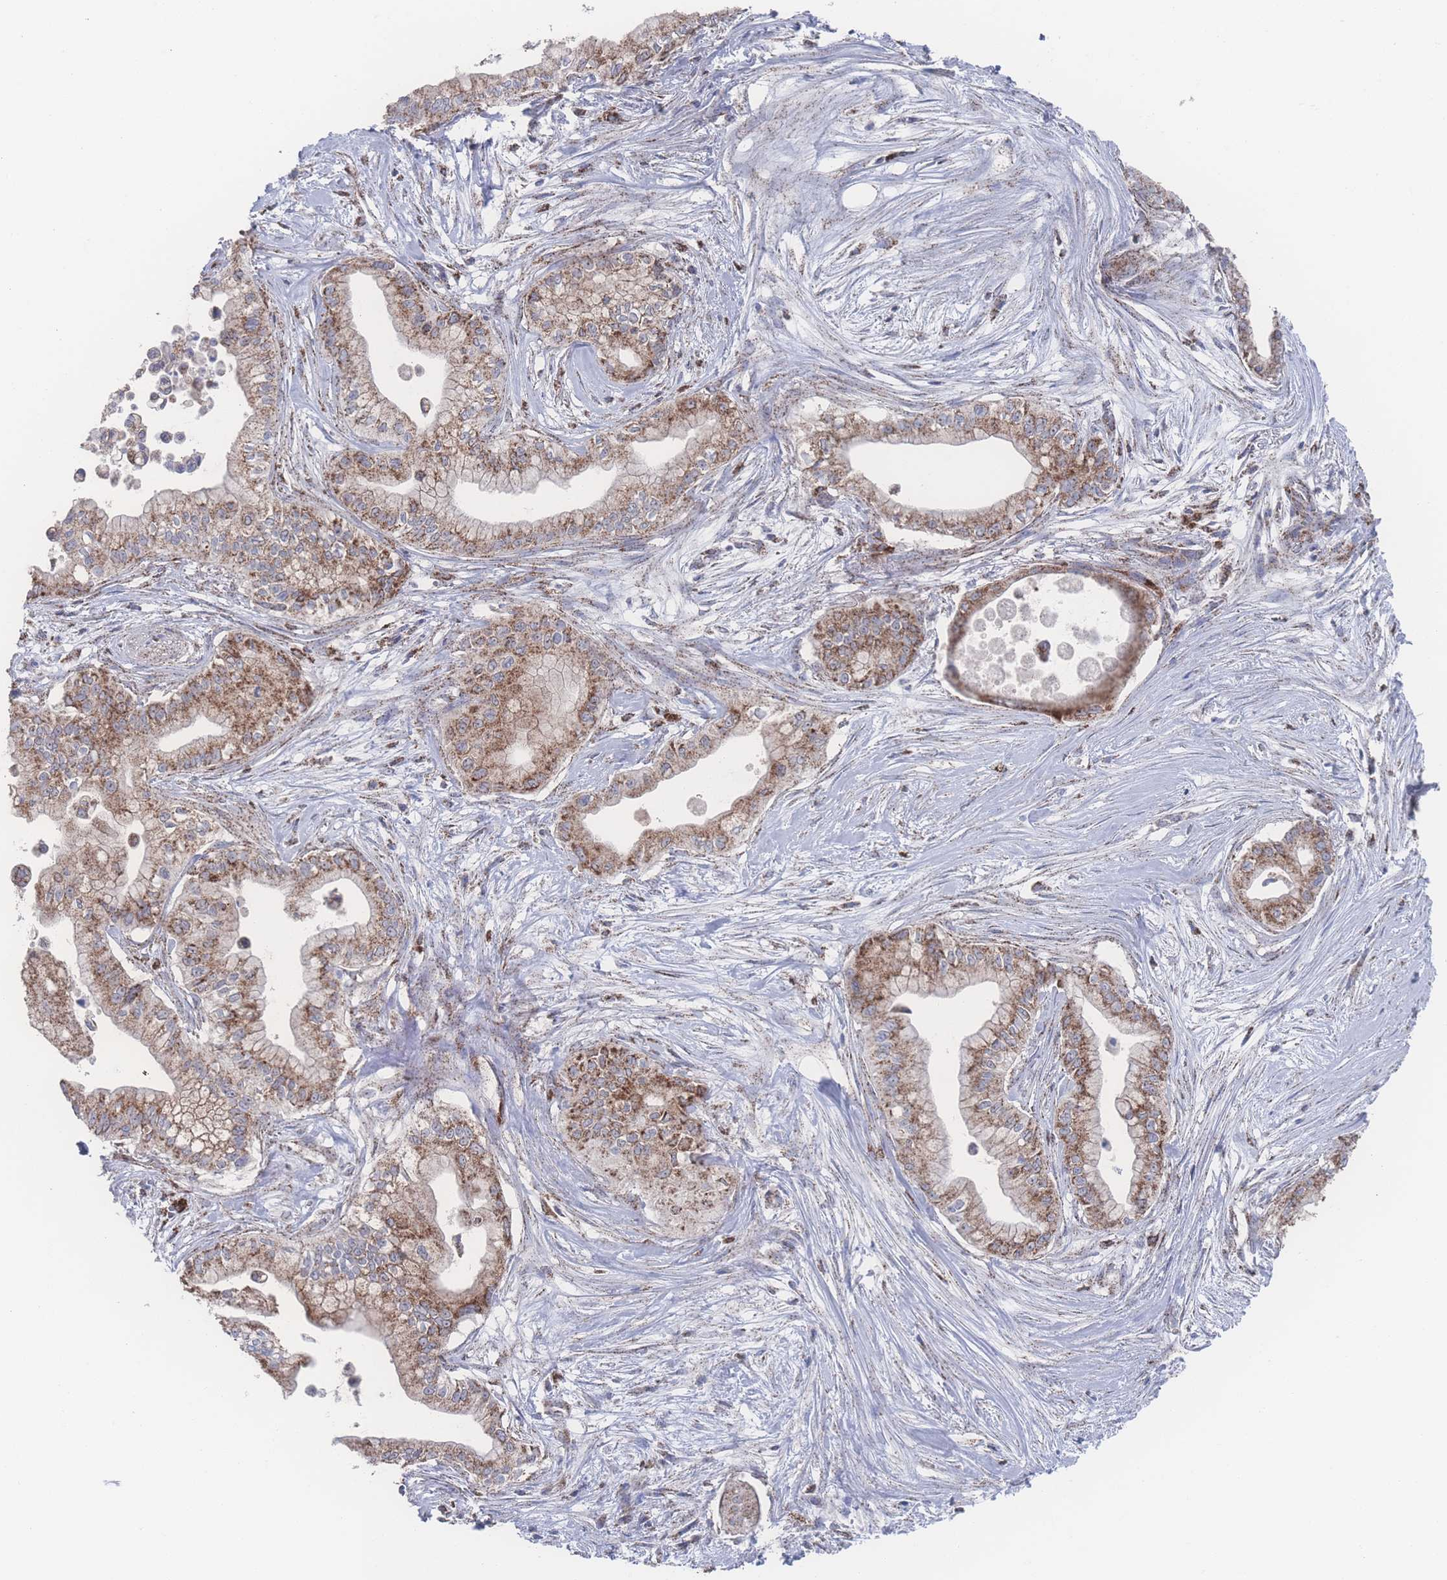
{"staining": {"intensity": "moderate", "quantity": ">75%", "location": "cytoplasmic/membranous"}, "tissue": "pancreatic cancer", "cell_type": "Tumor cells", "image_type": "cancer", "snomed": [{"axis": "morphology", "description": "Adenocarcinoma, NOS"}, {"axis": "topography", "description": "Pancreas"}], "caption": "Immunohistochemical staining of human pancreatic cancer (adenocarcinoma) reveals medium levels of moderate cytoplasmic/membranous protein positivity in about >75% of tumor cells.", "gene": "PEX14", "patient": {"sex": "male", "age": 78}}